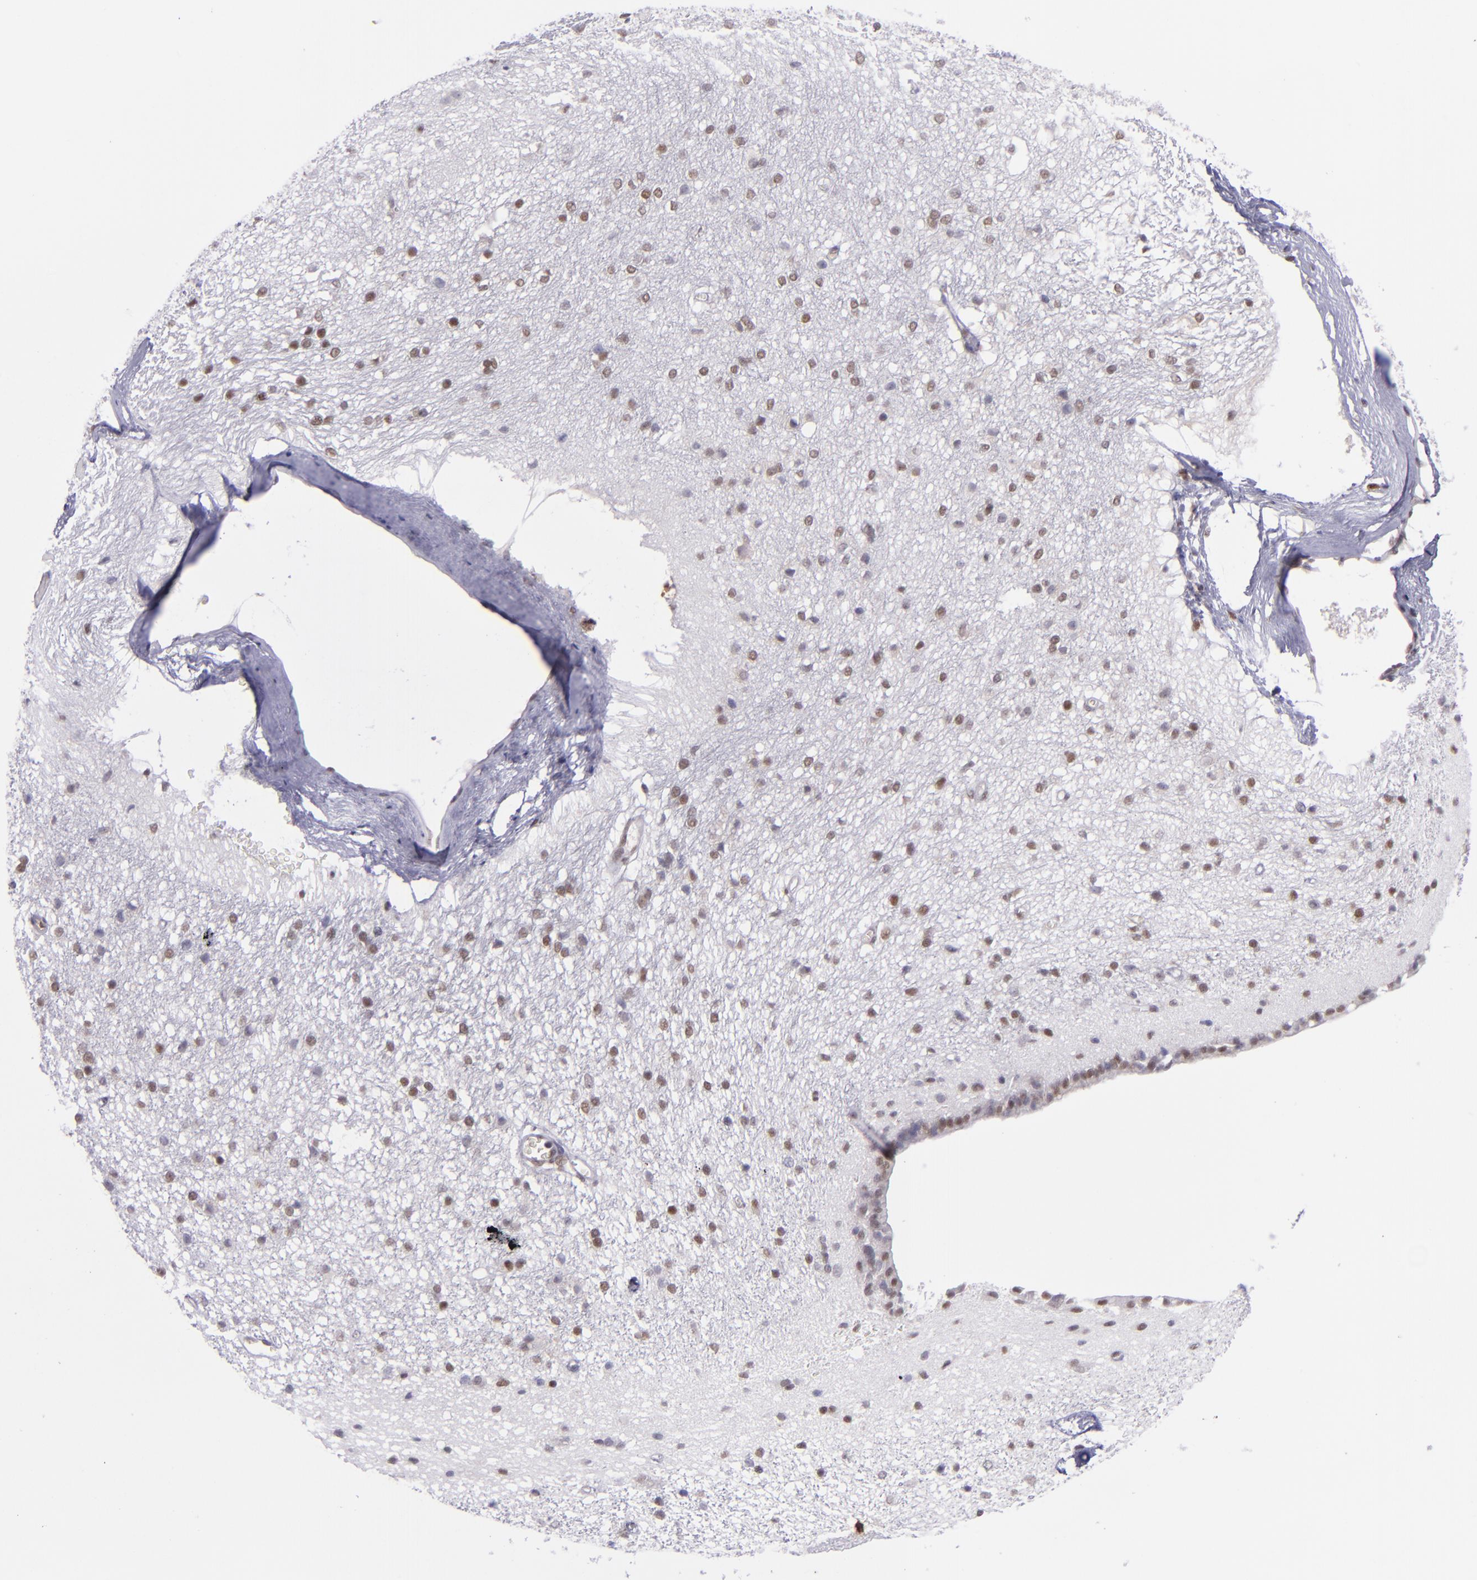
{"staining": {"intensity": "weak", "quantity": "25%-75%", "location": "nuclear"}, "tissue": "caudate", "cell_type": "Glial cells", "image_type": "normal", "snomed": [{"axis": "morphology", "description": "Normal tissue, NOS"}, {"axis": "topography", "description": "Lateral ventricle wall"}], "caption": "Immunohistochemical staining of benign human caudate reveals low levels of weak nuclear staining in about 25%-75% of glial cells. (DAB = brown stain, brightfield microscopy at high magnification).", "gene": "BAG1", "patient": {"sex": "female", "age": 19}}